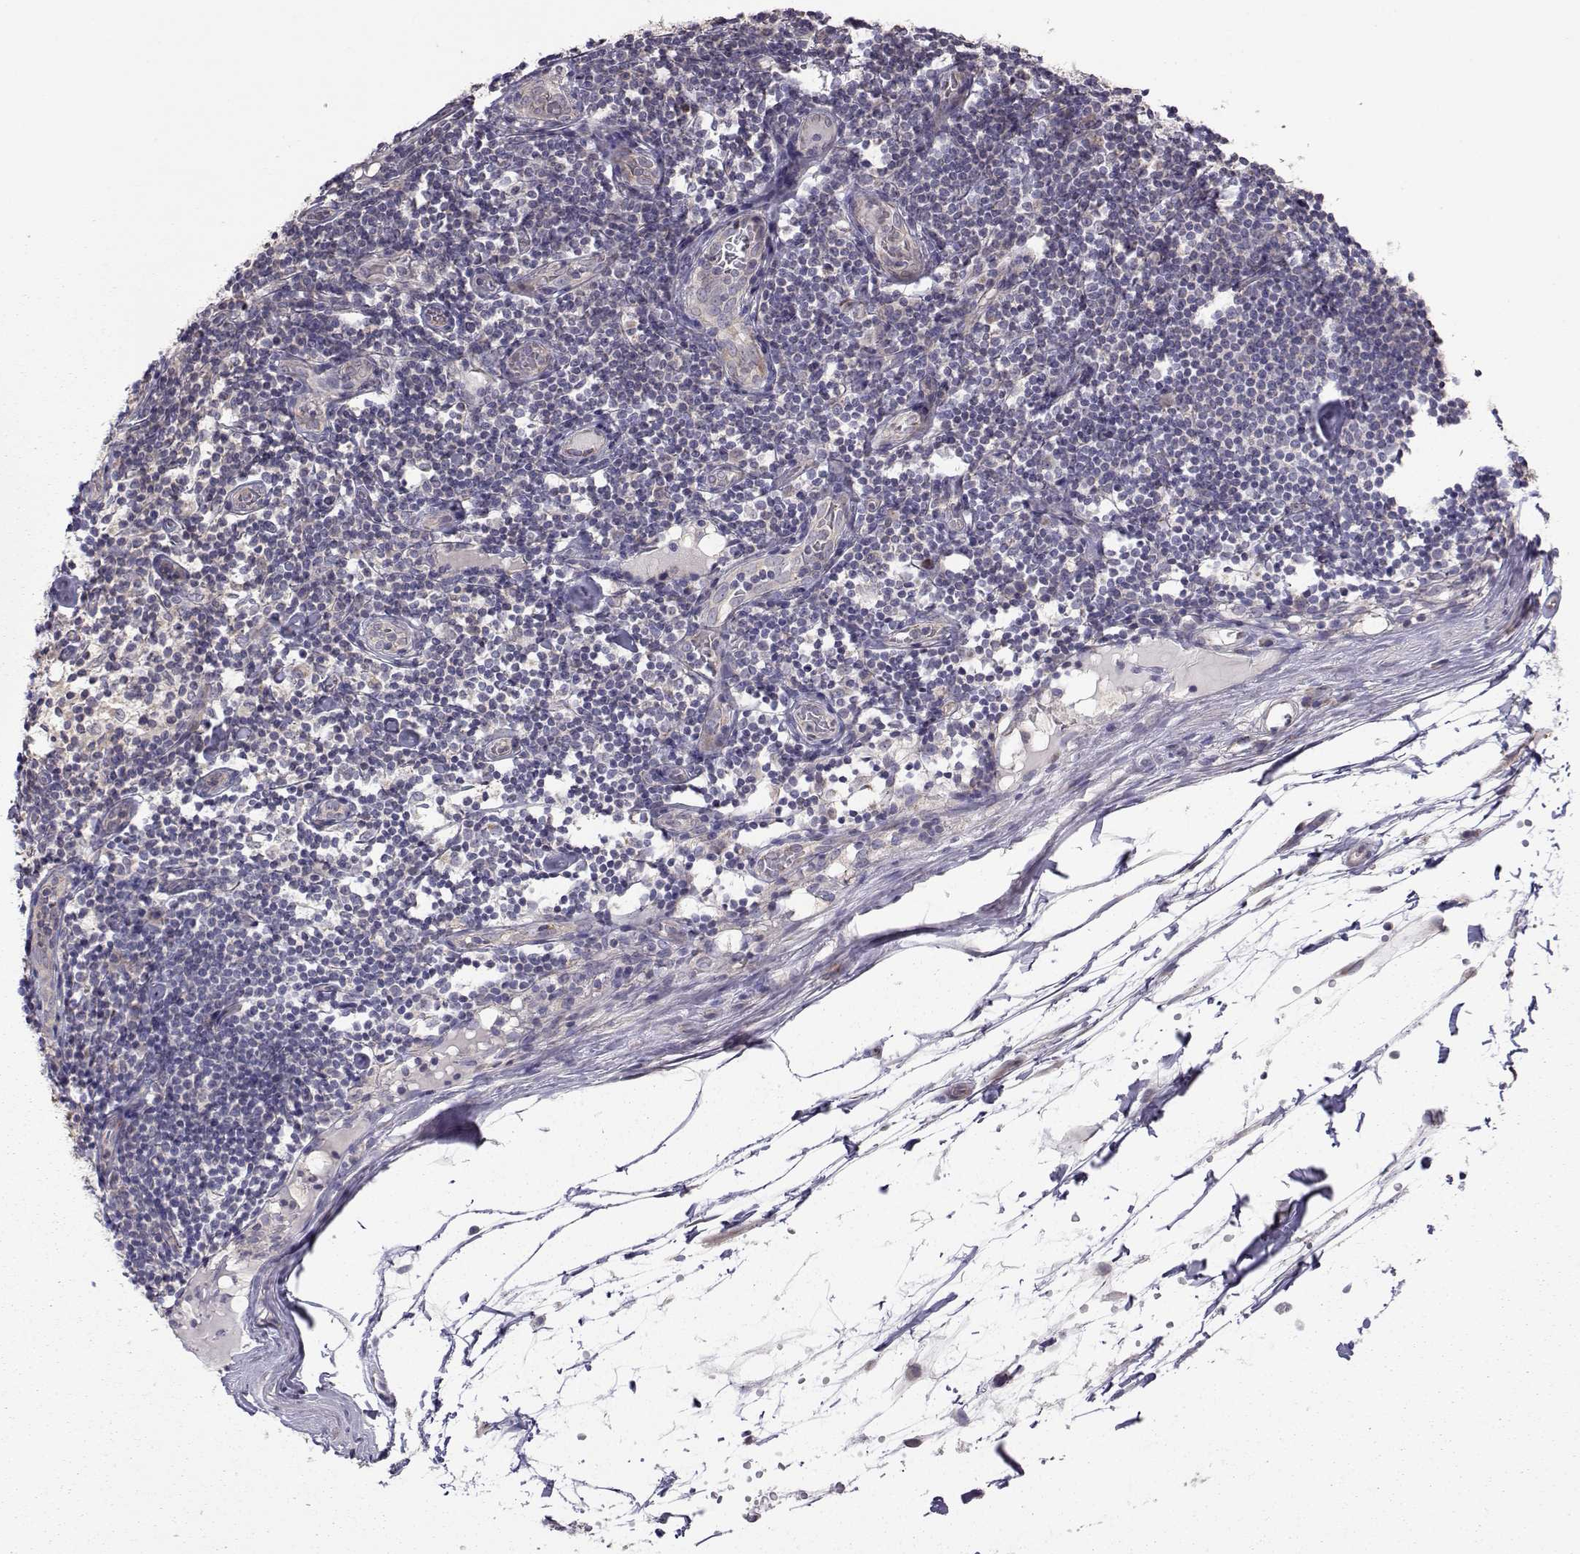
{"staining": {"intensity": "negative", "quantity": "none", "location": "none"}, "tissue": "melanoma", "cell_type": "Tumor cells", "image_type": "cancer", "snomed": [{"axis": "morphology", "description": "Malignant melanoma, Metastatic site"}, {"axis": "topography", "description": "Lymph node"}], "caption": "Immunohistochemistry (IHC) of human malignant melanoma (metastatic site) shows no staining in tumor cells. (DAB immunohistochemistry with hematoxylin counter stain).", "gene": "NCAM2", "patient": {"sex": "female", "age": 64}}